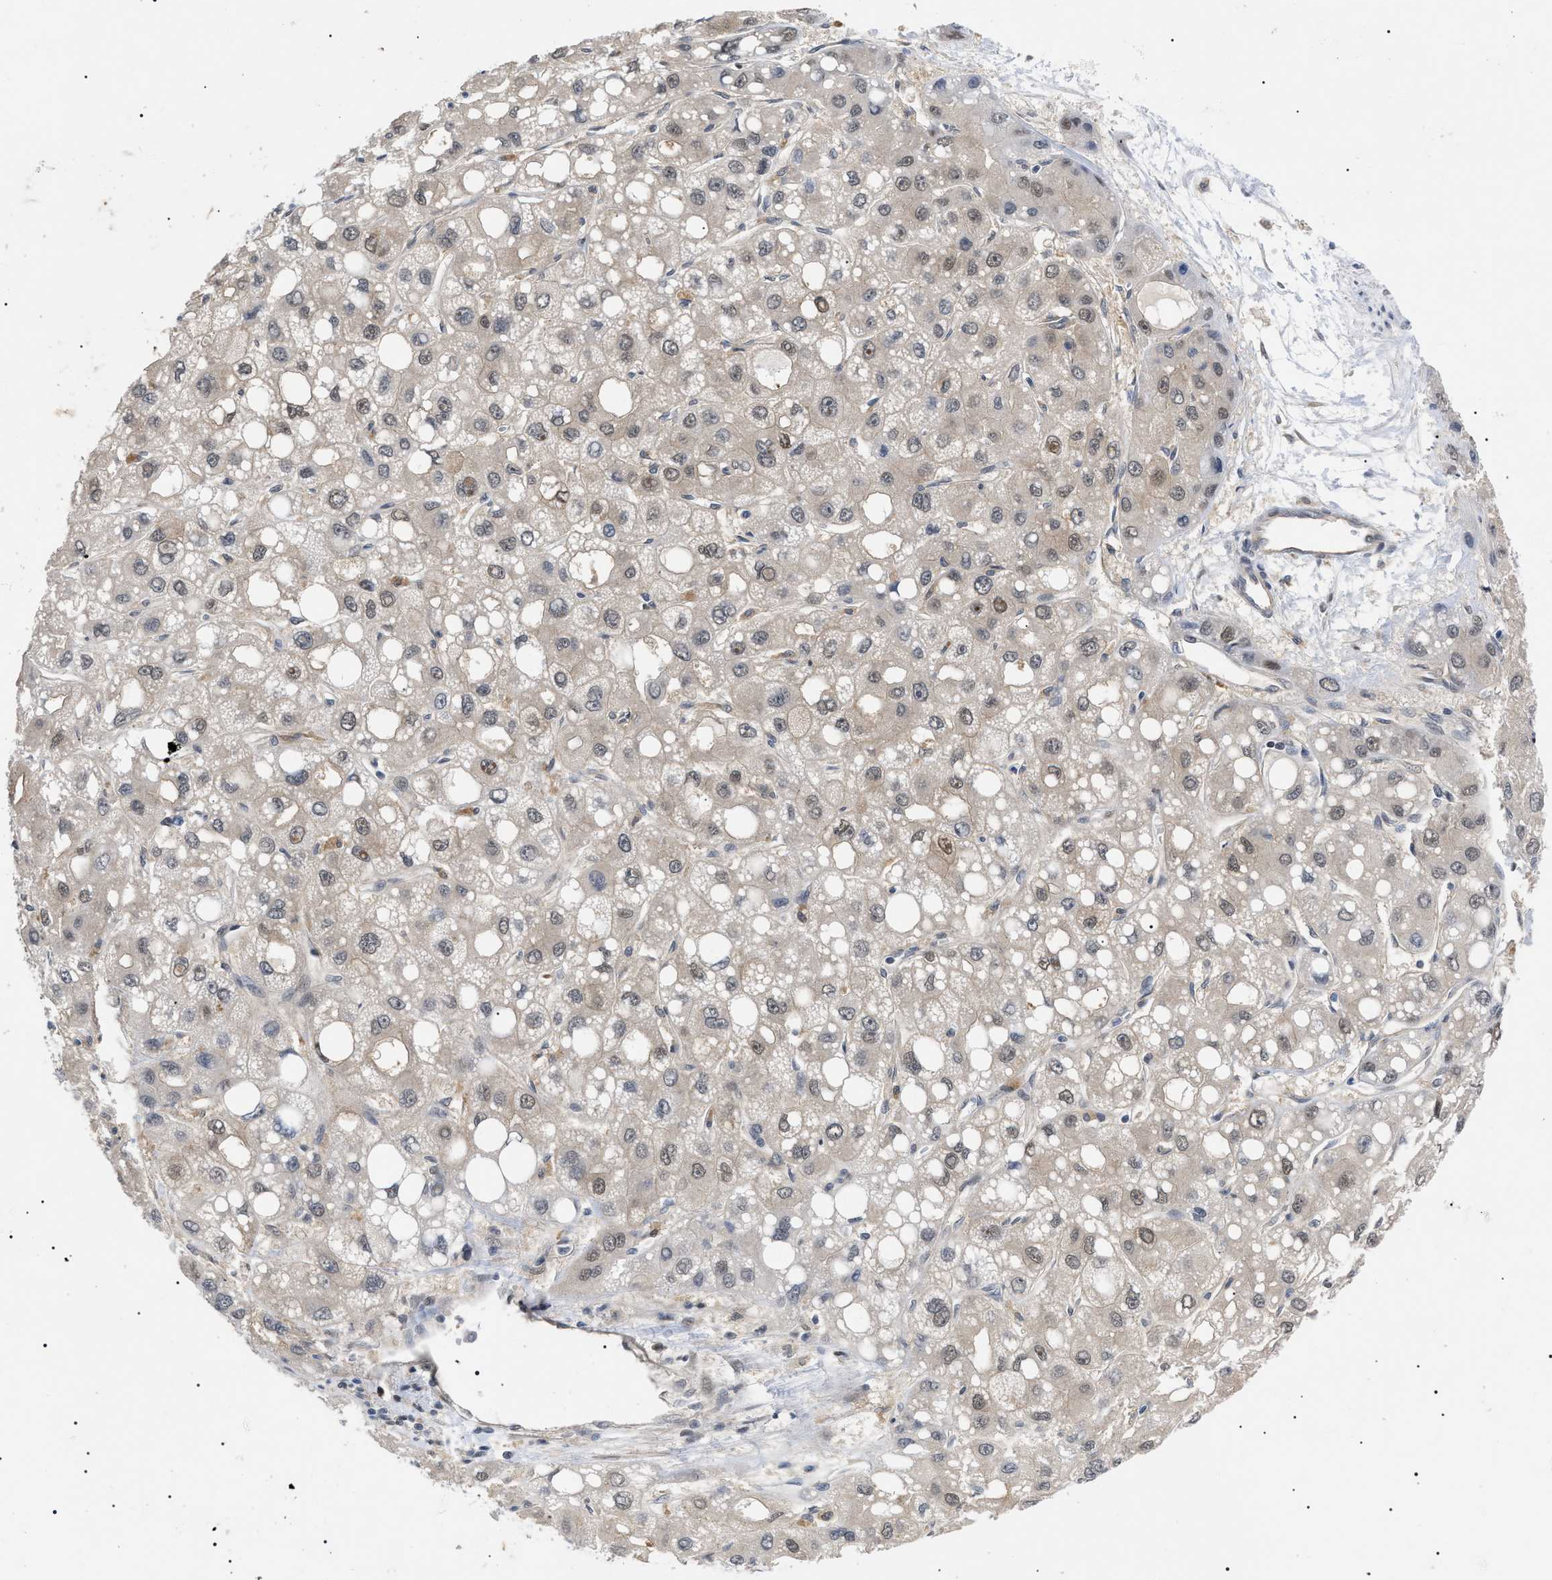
{"staining": {"intensity": "weak", "quantity": "25%-75%", "location": "cytoplasmic/membranous,nuclear"}, "tissue": "liver cancer", "cell_type": "Tumor cells", "image_type": "cancer", "snomed": [{"axis": "morphology", "description": "Carcinoma, Hepatocellular, NOS"}, {"axis": "topography", "description": "Liver"}], "caption": "A micrograph of liver cancer (hepatocellular carcinoma) stained for a protein shows weak cytoplasmic/membranous and nuclear brown staining in tumor cells. (Stains: DAB (3,3'-diaminobenzidine) in brown, nuclei in blue, Microscopy: brightfield microscopy at high magnification).", "gene": "GARRE1", "patient": {"sex": "male", "age": 55}}